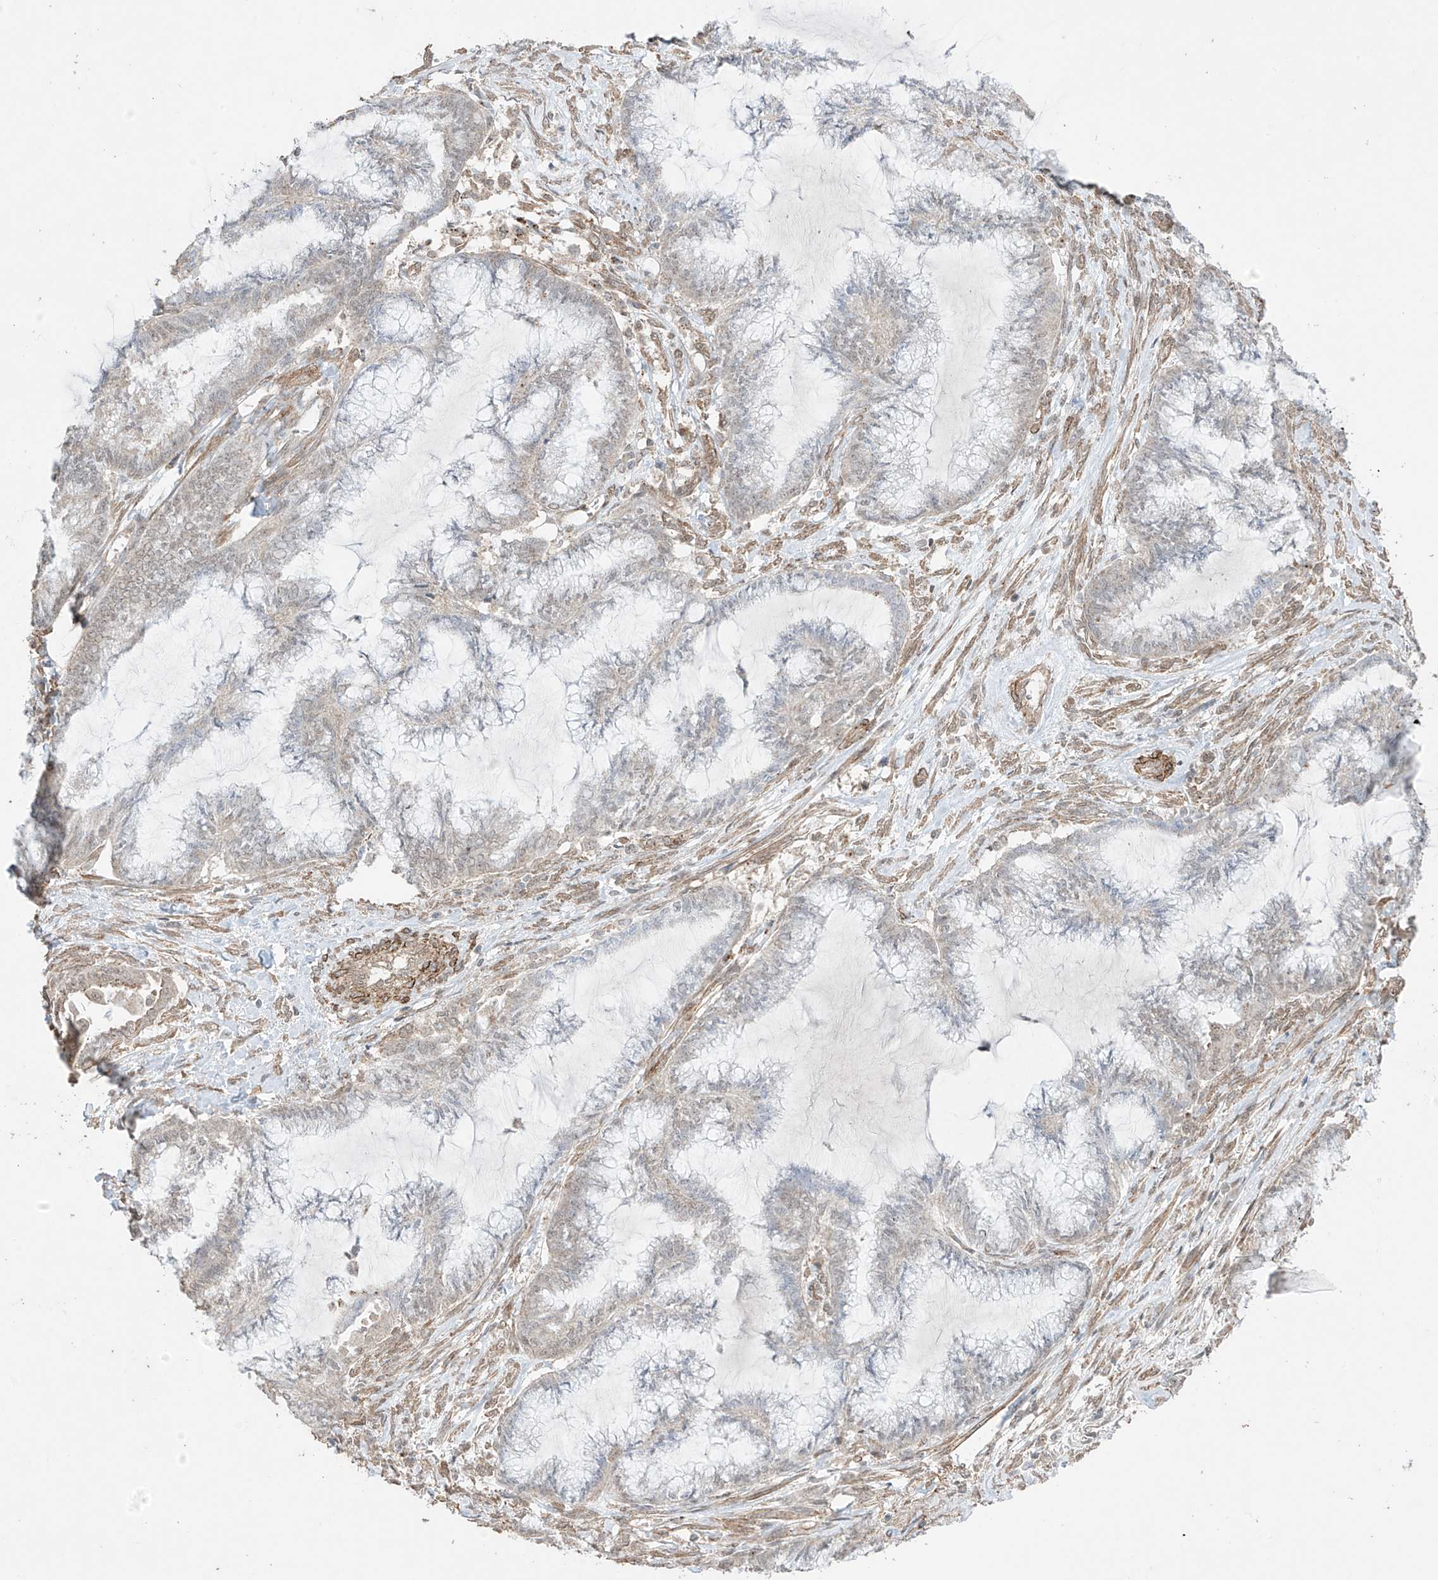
{"staining": {"intensity": "weak", "quantity": "<25%", "location": "cytoplasmic/membranous"}, "tissue": "endometrial cancer", "cell_type": "Tumor cells", "image_type": "cancer", "snomed": [{"axis": "morphology", "description": "Adenocarcinoma, NOS"}, {"axis": "topography", "description": "Endometrium"}], "caption": "High power microscopy histopathology image of an immunohistochemistry photomicrograph of endometrial adenocarcinoma, revealing no significant staining in tumor cells. (DAB (3,3'-diaminobenzidine) immunohistochemistry (IHC) with hematoxylin counter stain).", "gene": "TTLL5", "patient": {"sex": "female", "age": 86}}